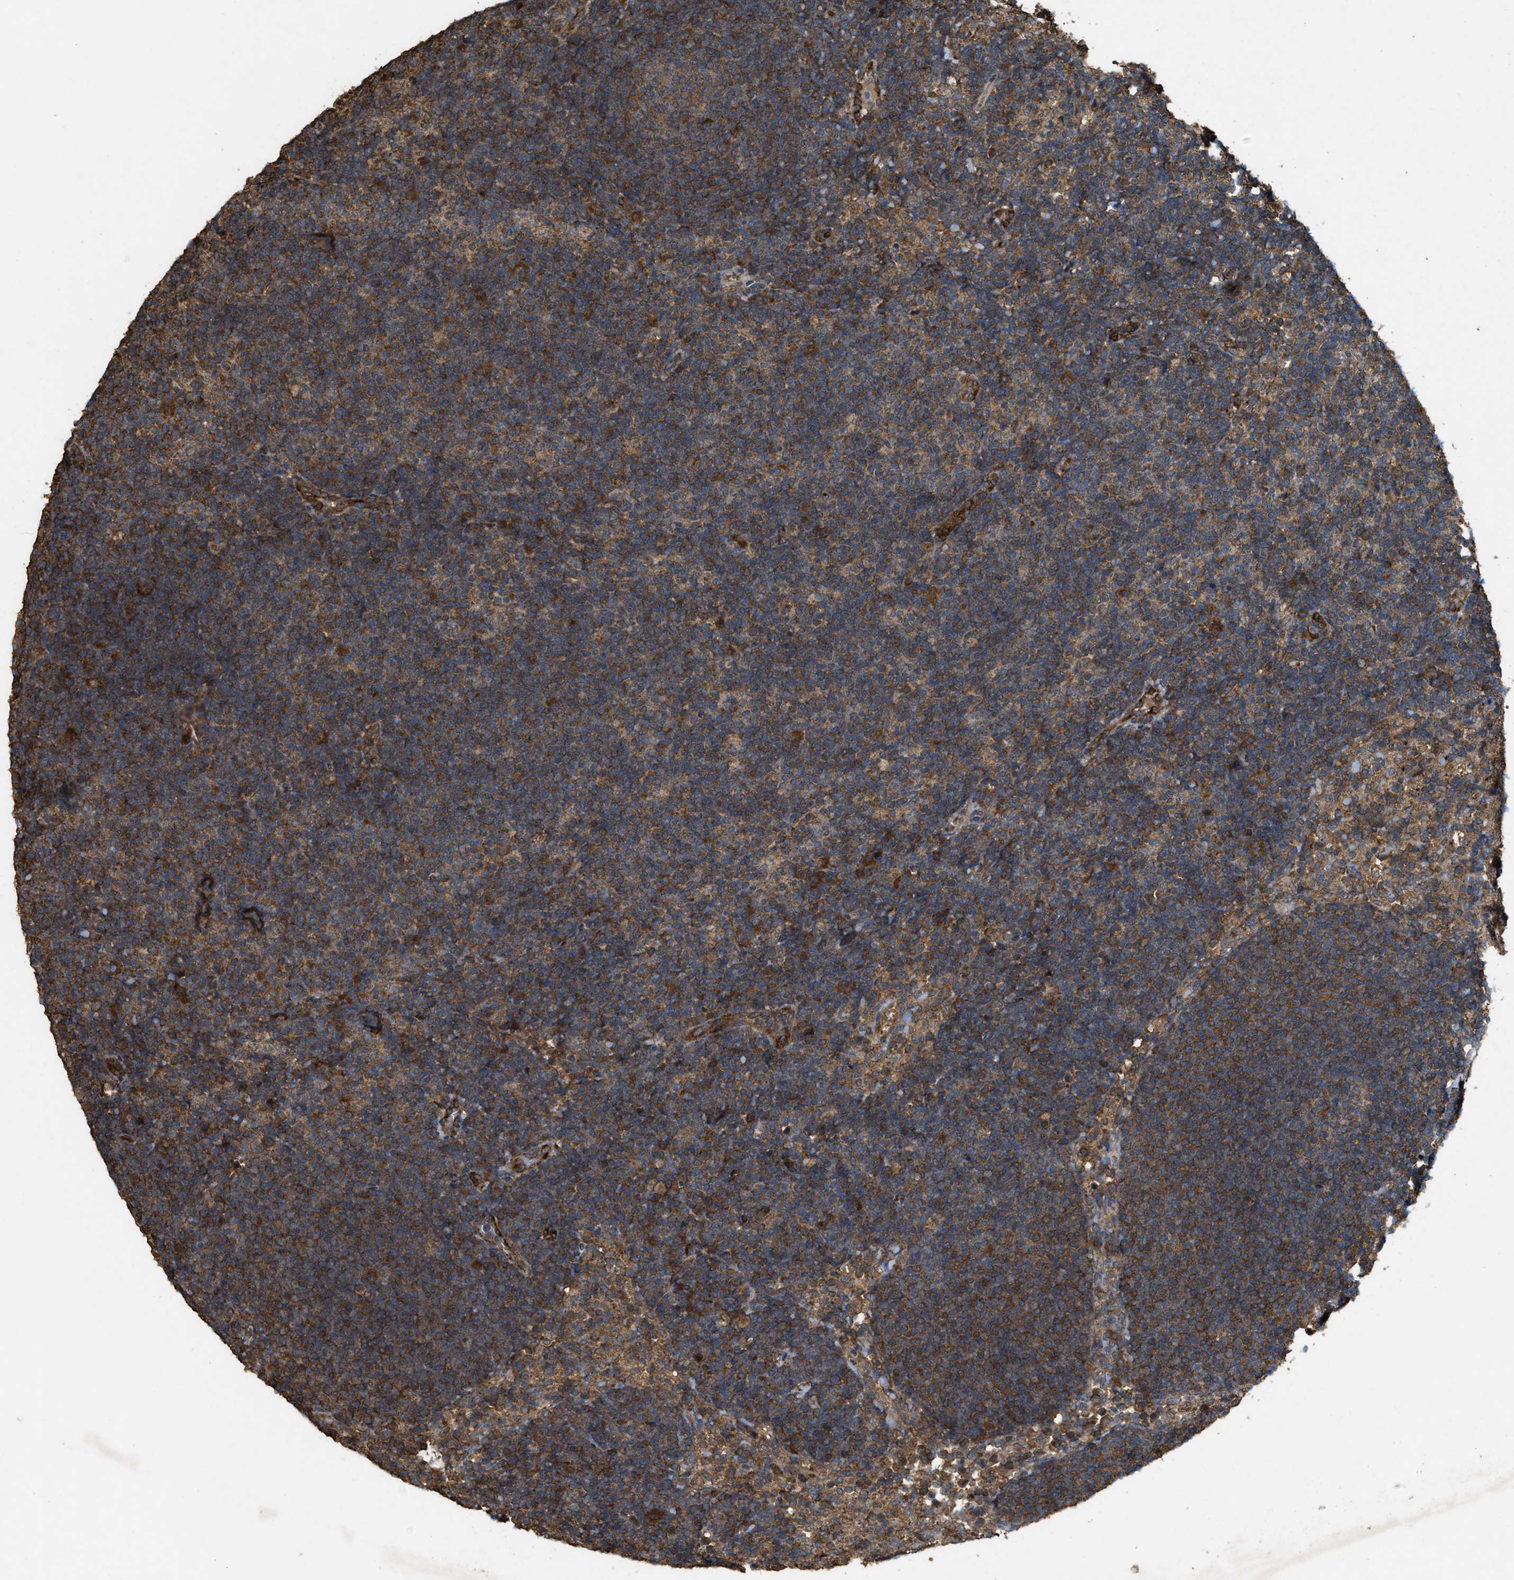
{"staining": {"intensity": "moderate", "quantity": ">75%", "location": "cytoplasmic/membranous"}, "tissue": "lymph node", "cell_type": "Germinal center cells", "image_type": "normal", "snomed": [{"axis": "morphology", "description": "Normal tissue, NOS"}, {"axis": "morphology", "description": "Carcinoid, malignant, NOS"}, {"axis": "topography", "description": "Lymph node"}], "caption": "Moderate cytoplasmic/membranous staining for a protein is present in approximately >75% of germinal center cells of normal lymph node using immunohistochemistry.", "gene": "ARHGEF5", "patient": {"sex": "male", "age": 47}}